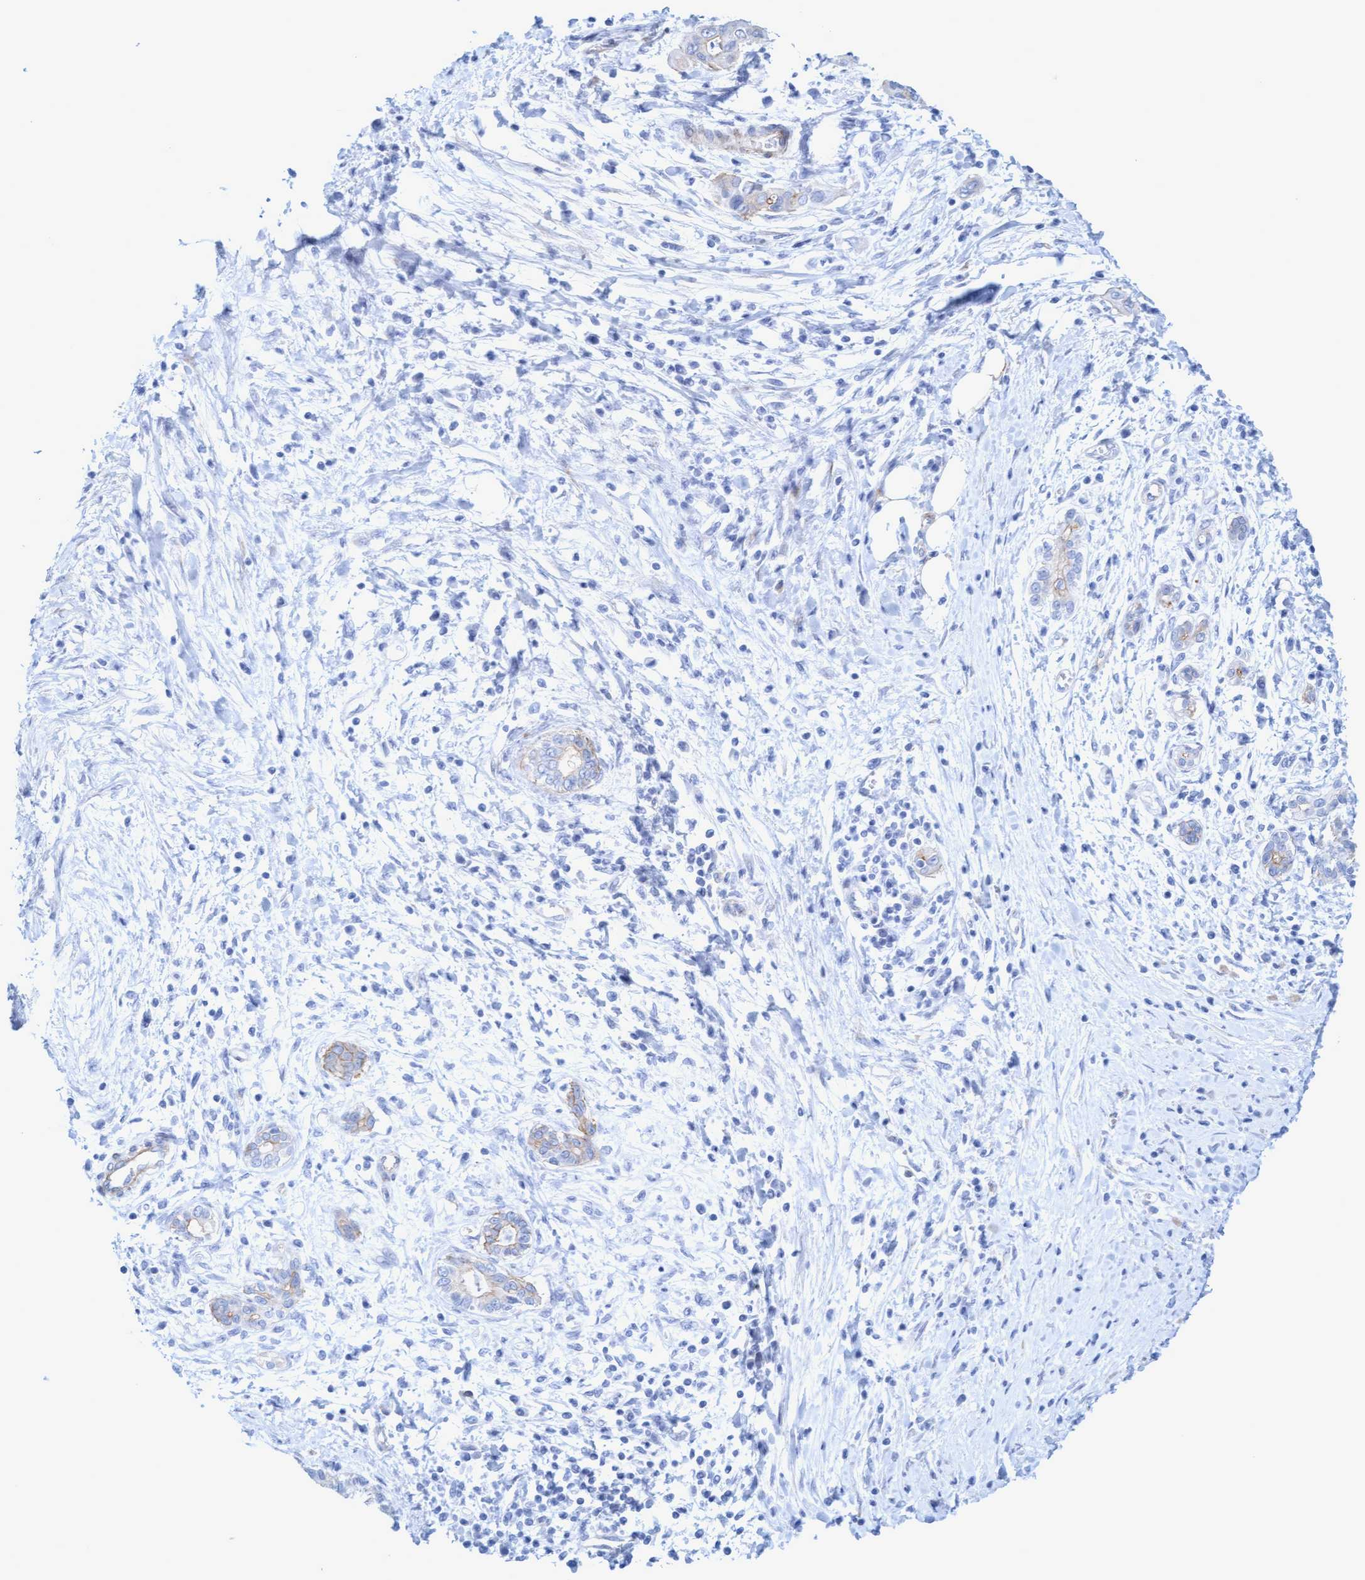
{"staining": {"intensity": "negative", "quantity": "none", "location": "none"}, "tissue": "pancreatic cancer", "cell_type": "Tumor cells", "image_type": "cancer", "snomed": [{"axis": "morphology", "description": "Adenocarcinoma, NOS"}, {"axis": "topography", "description": "Pancreas"}], "caption": "IHC photomicrograph of pancreatic cancer (adenocarcinoma) stained for a protein (brown), which shows no staining in tumor cells. Nuclei are stained in blue.", "gene": "MTFR1", "patient": {"sex": "male", "age": 58}}